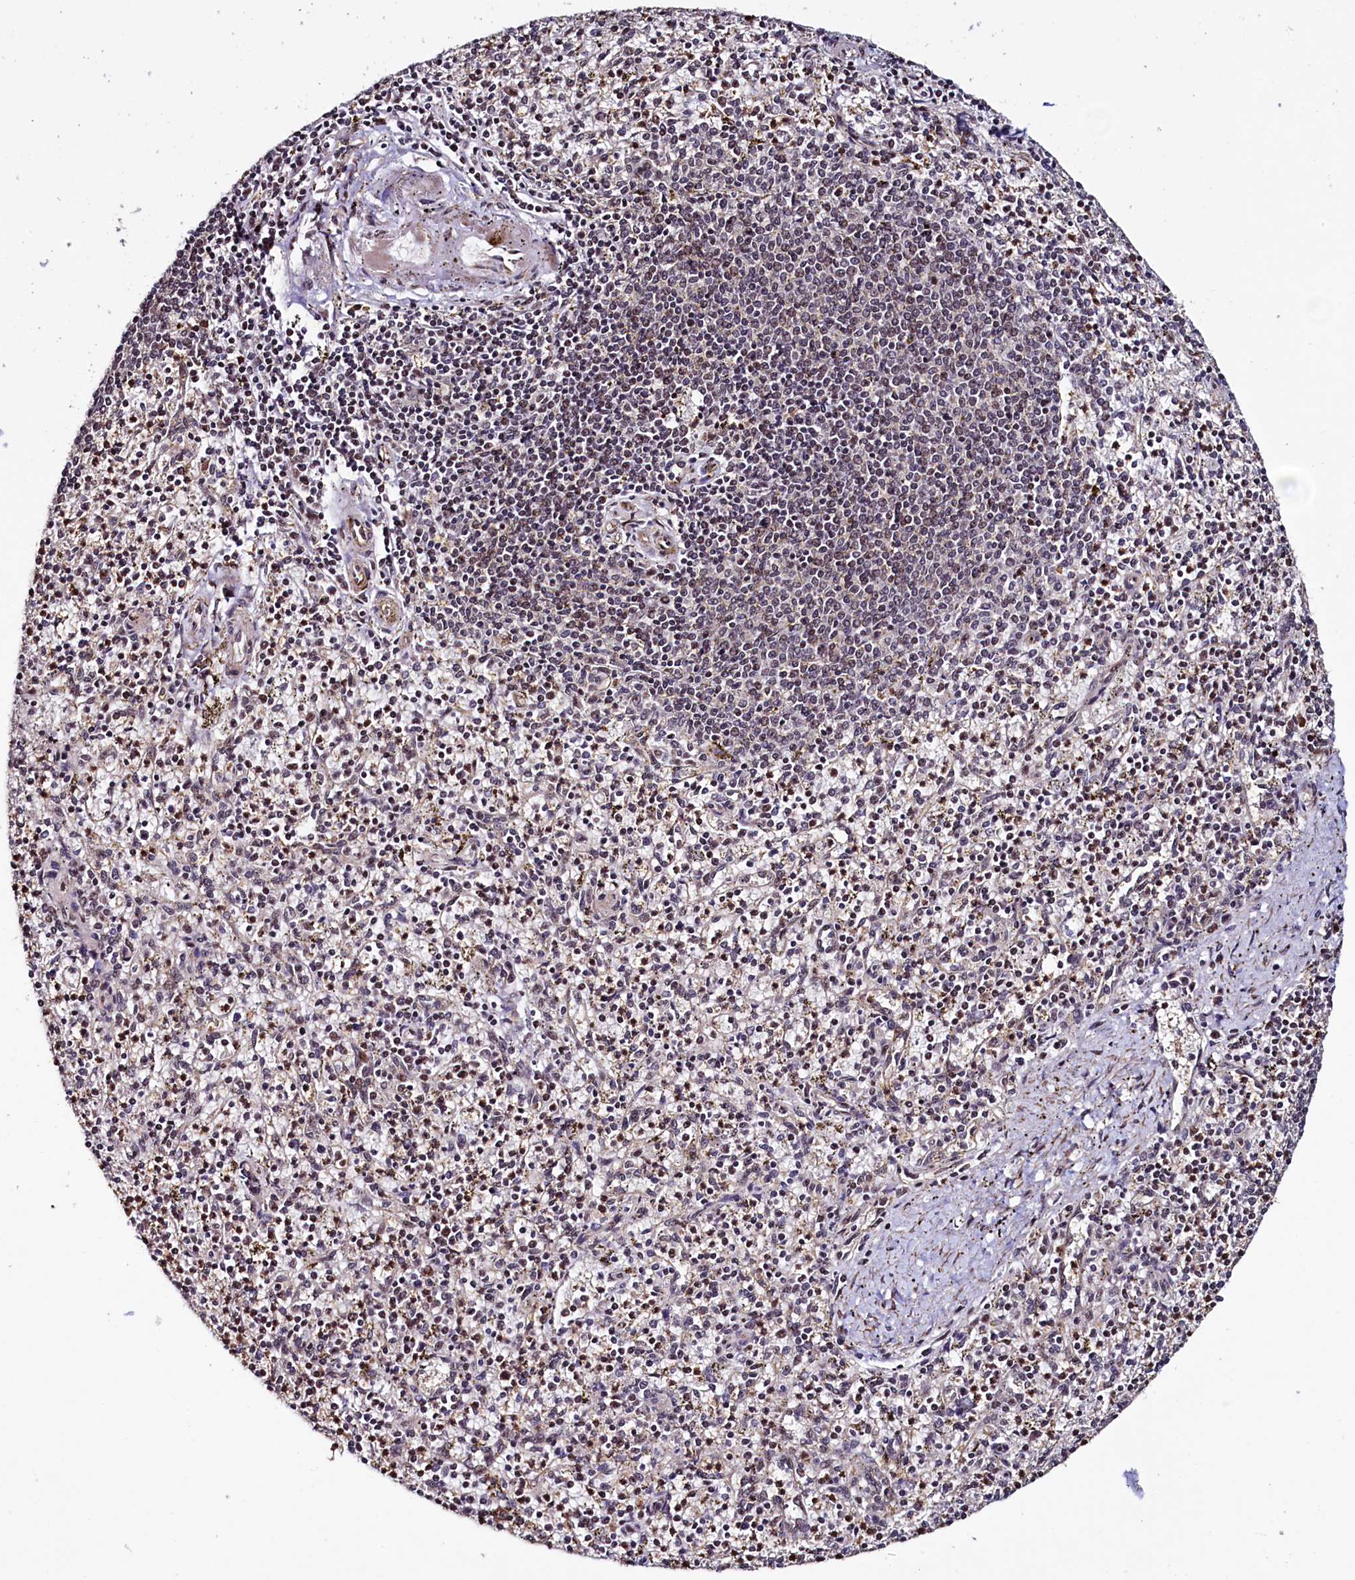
{"staining": {"intensity": "weak", "quantity": "25%-75%", "location": "nuclear"}, "tissue": "spleen", "cell_type": "Cells in red pulp", "image_type": "normal", "snomed": [{"axis": "morphology", "description": "Normal tissue, NOS"}, {"axis": "topography", "description": "Spleen"}], "caption": "Immunohistochemical staining of unremarkable human spleen shows low levels of weak nuclear positivity in about 25%-75% of cells in red pulp. Immunohistochemistry (ihc) stains the protein in brown and the nuclei are stained blue.", "gene": "LEO1", "patient": {"sex": "male", "age": 72}}